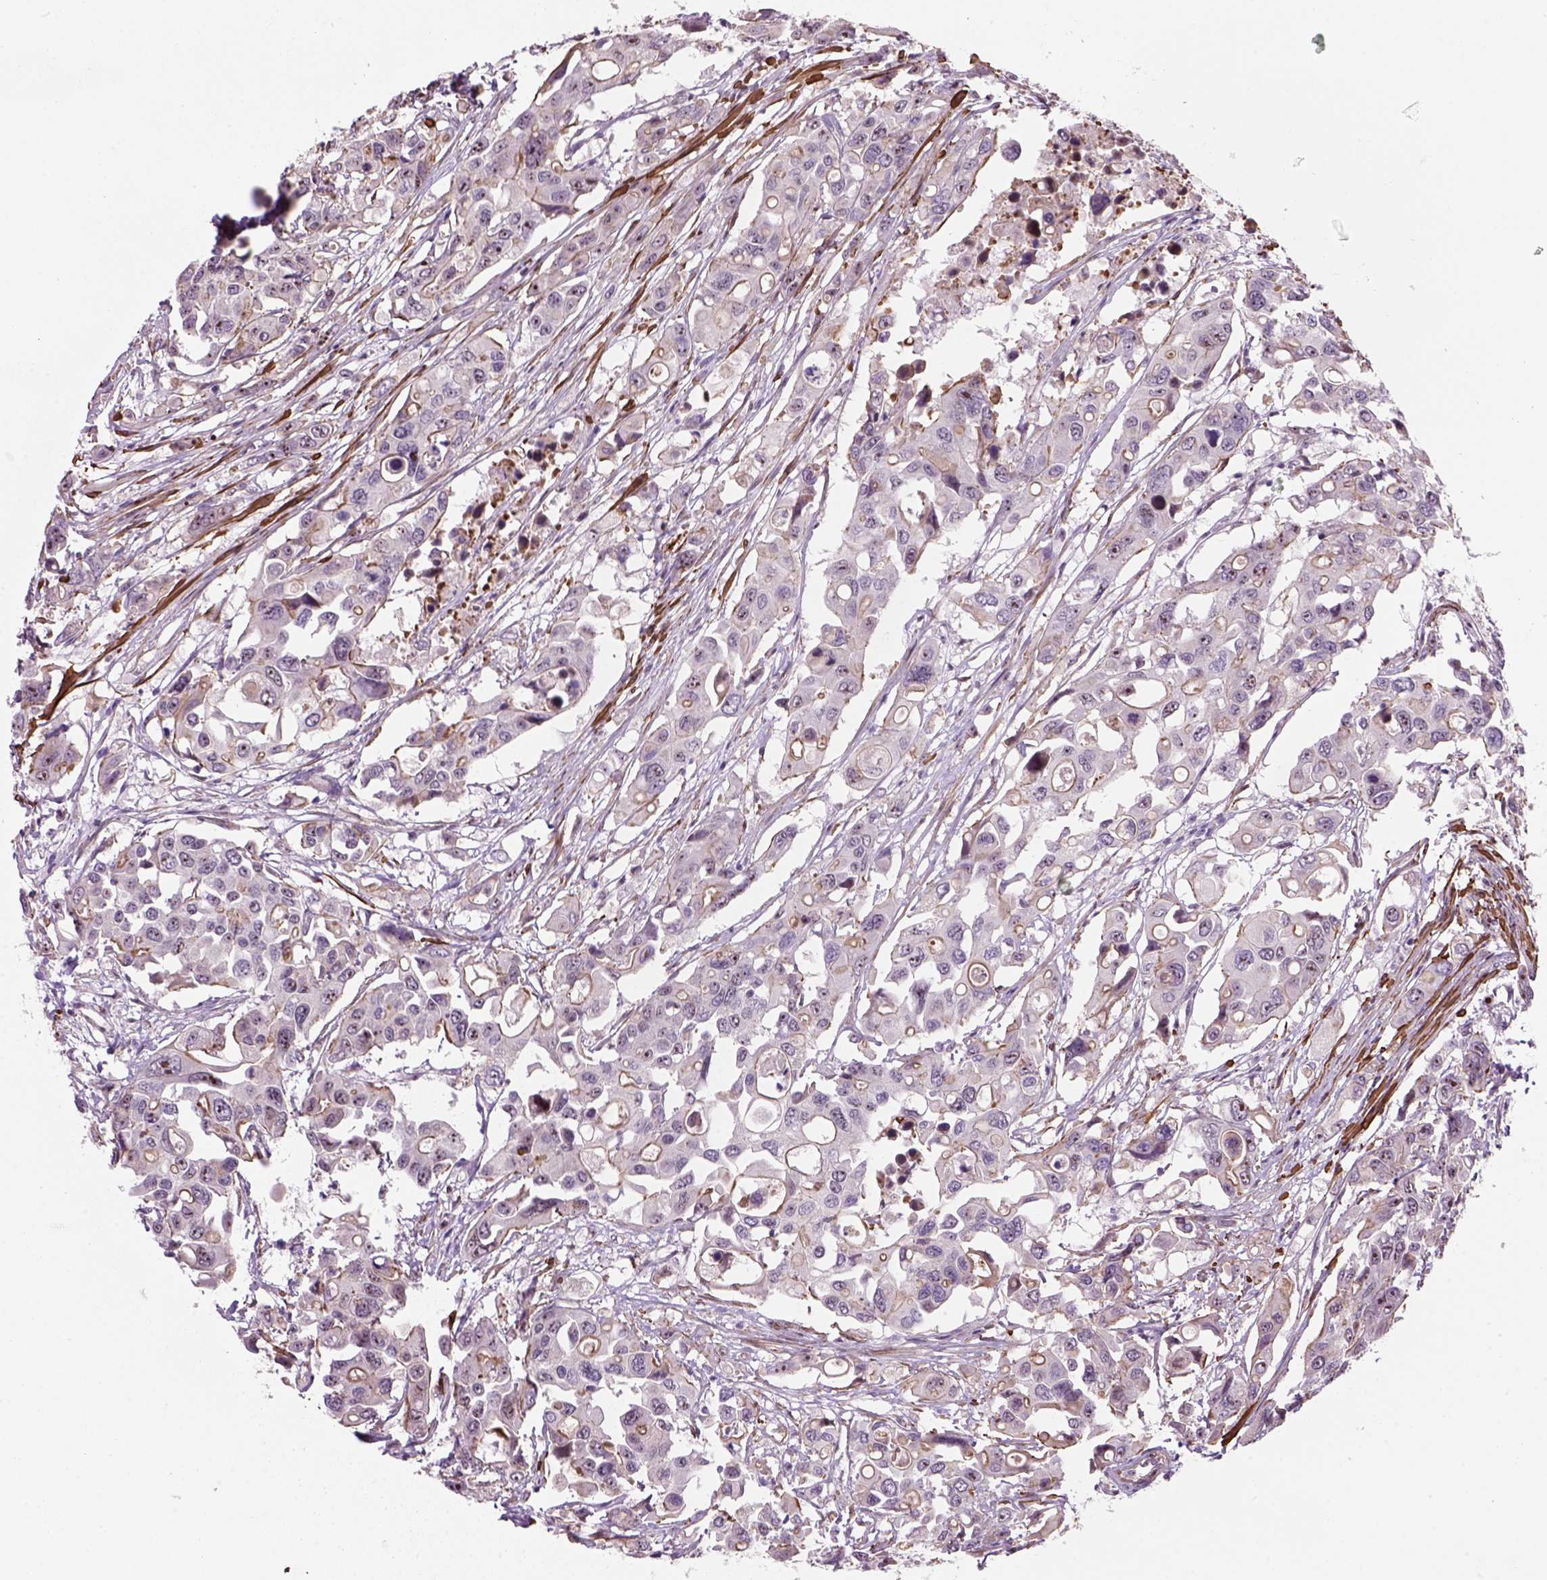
{"staining": {"intensity": "weak", "quantity": "<25%", "location": "nuclear"}, "tissue": "colorectal cancer", "cell_type": "Tumor cells", "image_type": "cancer", "snomed": [{"axis": "morphology", "description": "Adenocarcinoma, NOS"}, {"axis": "topography", "description": "Colon"}], "caption": "Colorectal cancer (adenocarcinoma) stained for a protein using IHC shows no positivity tumor cells.", "gene": "RRS1", "patient": {"sex": "male", "age": 77}}